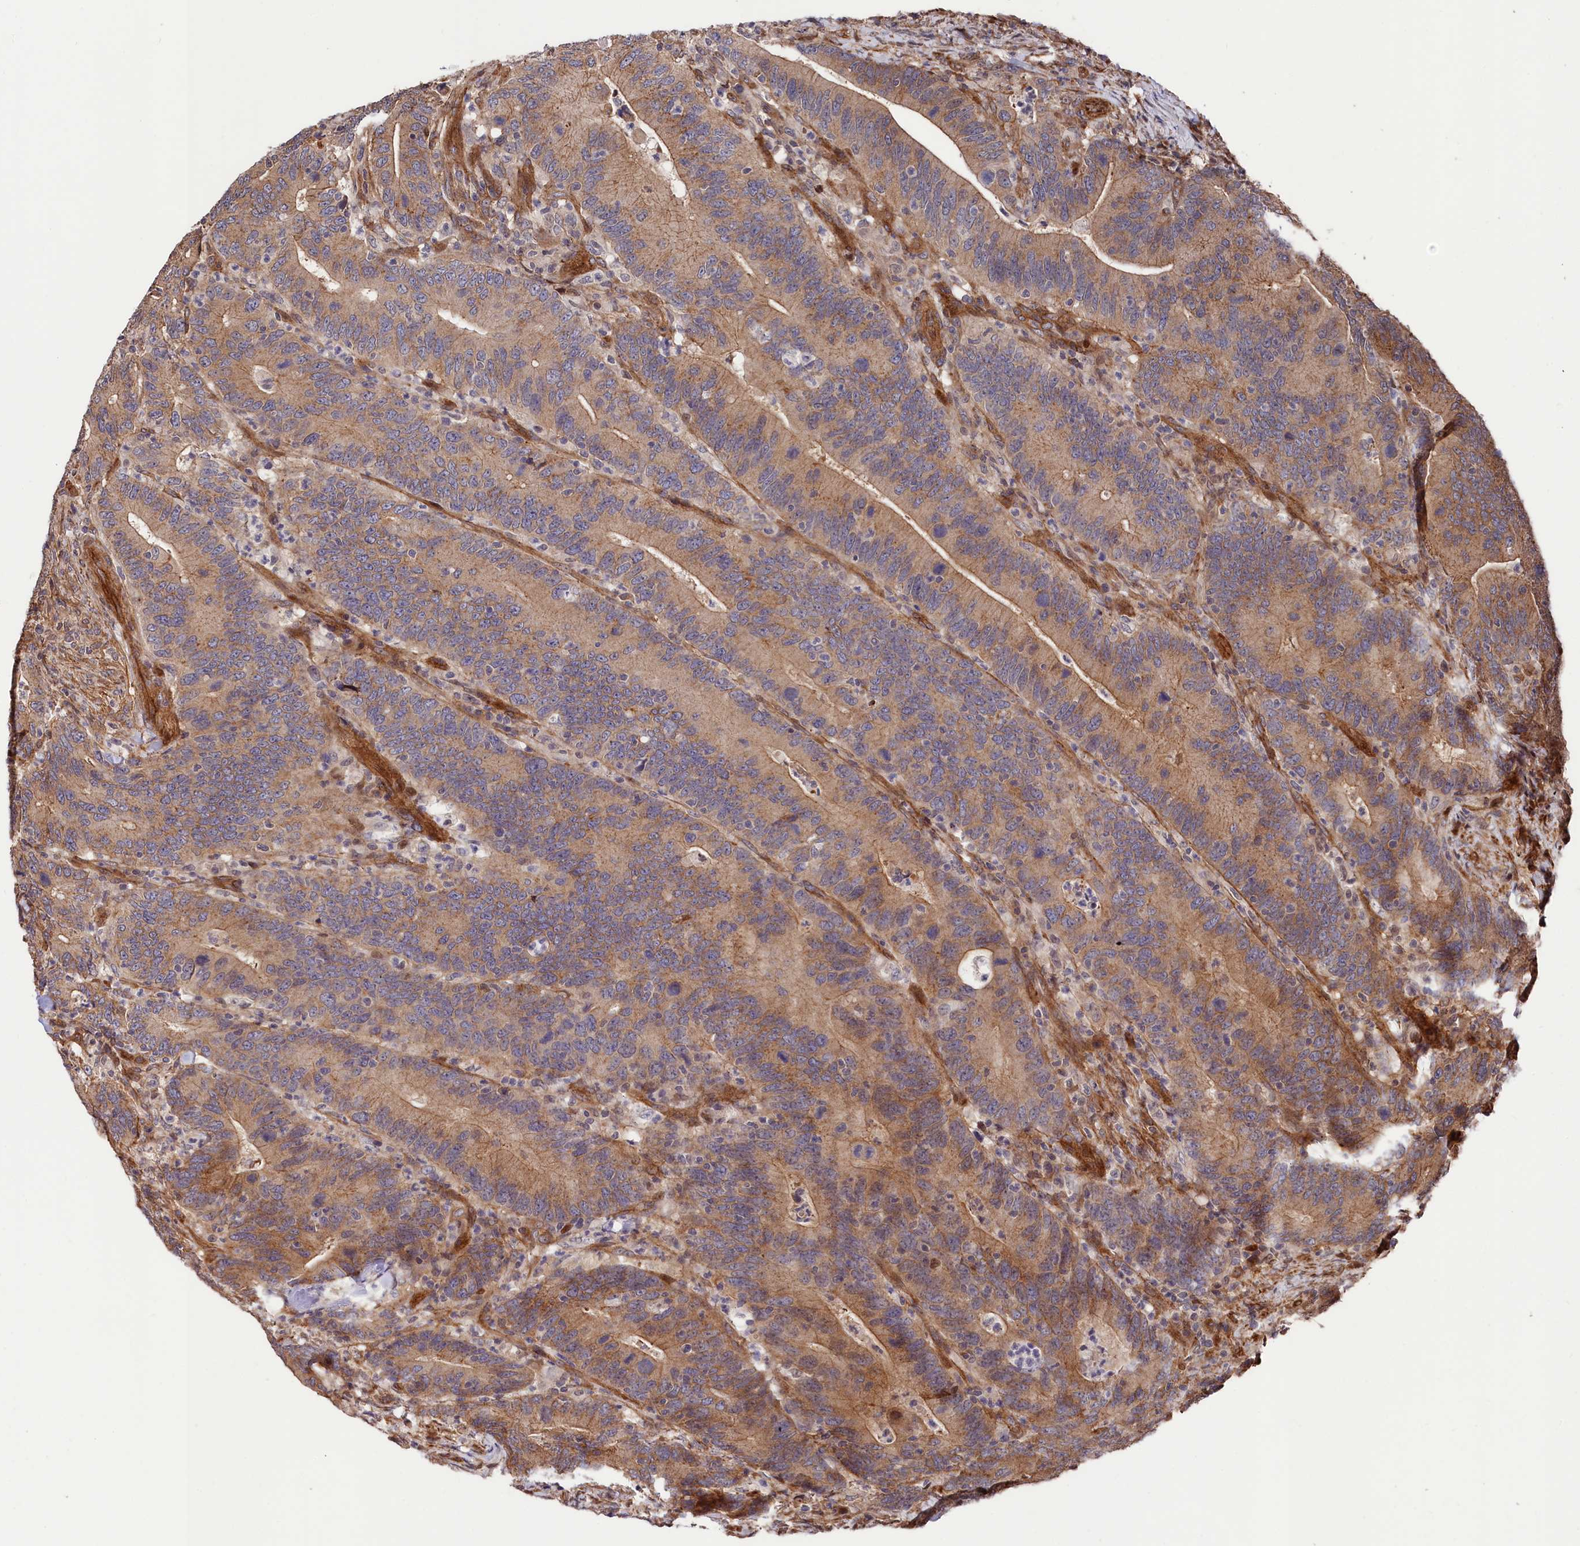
{"staining": {"intensity": "moderate", "quantity": ">75%", "location": "cytoplasmic/membranous"}, "tissue": "colorectal cancer", "cell_type": "Tumor cells", "image_type": "cancer", "snomed": [{"axis": "morphology", "description": "Adenocarcinoma, NOS"}, {"axis": "topography", "description": "Colon"}], "caption": "Moderate cytoplasmic/membranous staining is identified in approximately >75% of tumor cells in colorectal adenocarcinoma. The protein of interest is stained brown, and the nuclei are stained in blue (DAB (3,3'-diaminobenzidine) IHC with brightfield microscopy, high magnification).", "gene": "TNKS1BP1", "patient": {"sex": "female", "age": 66}}